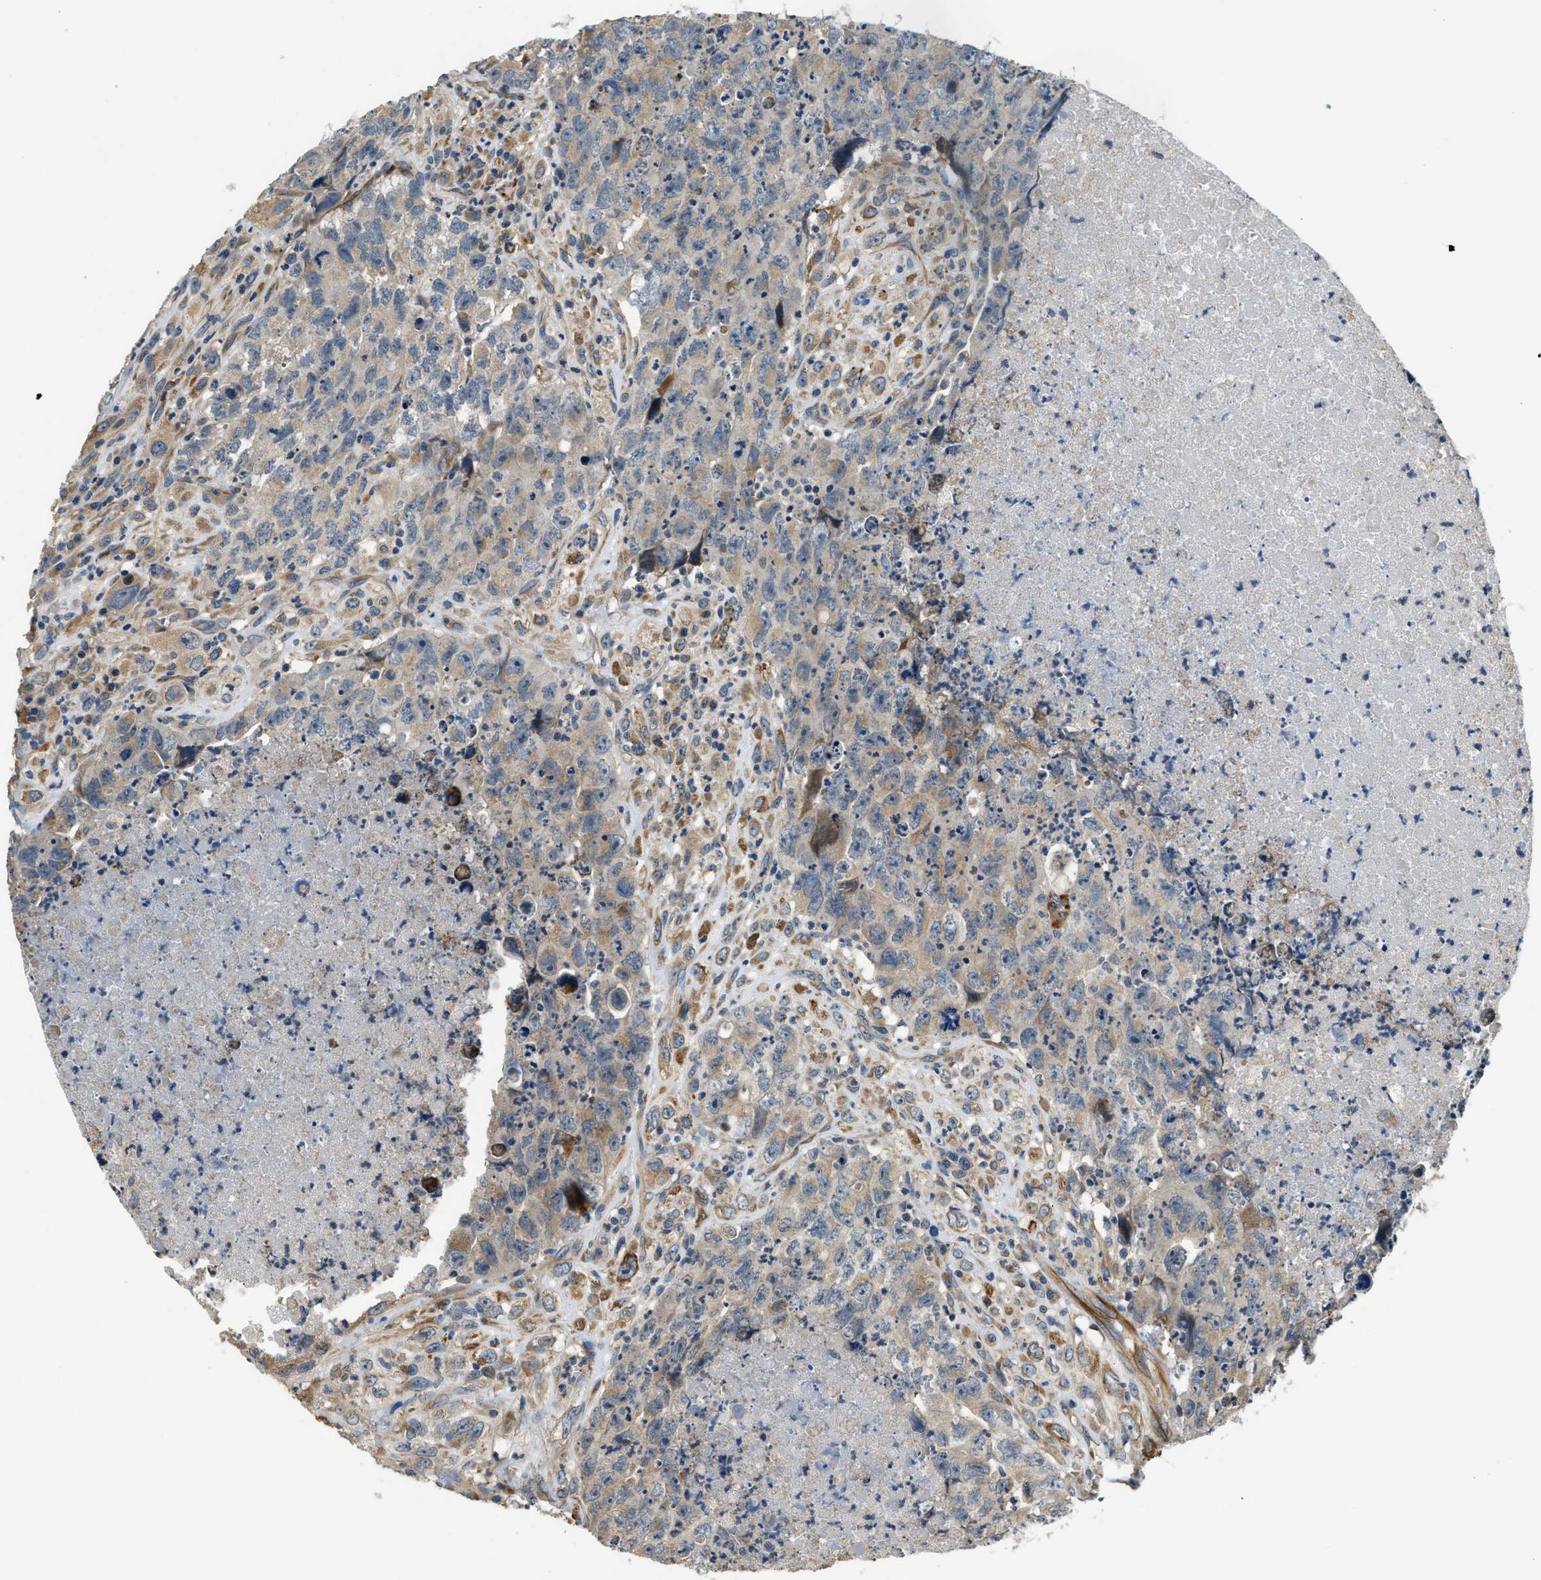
{"staining": {"intensity": "moderate", "quantity": "<25%", "location": "cytoplasmic/membranous"}, "tissue": "testis cancer", "cell_type": "Tumor cells", "image_type": "cancer", "snomed": [{"axis": "morphology", "description": "Carcinoma, Embryonal, NOS"}, {"axis": "topography", "description": "Testis"}], "caption": "Testis cancer (embryonal carcinoma) stained with a brown dye displays moderate cytoplasmic/membranous positive expression in approximately <25% of tumor cells.", "gene": "ALOX12", "patient": {"sex": "male", "age": 32}}